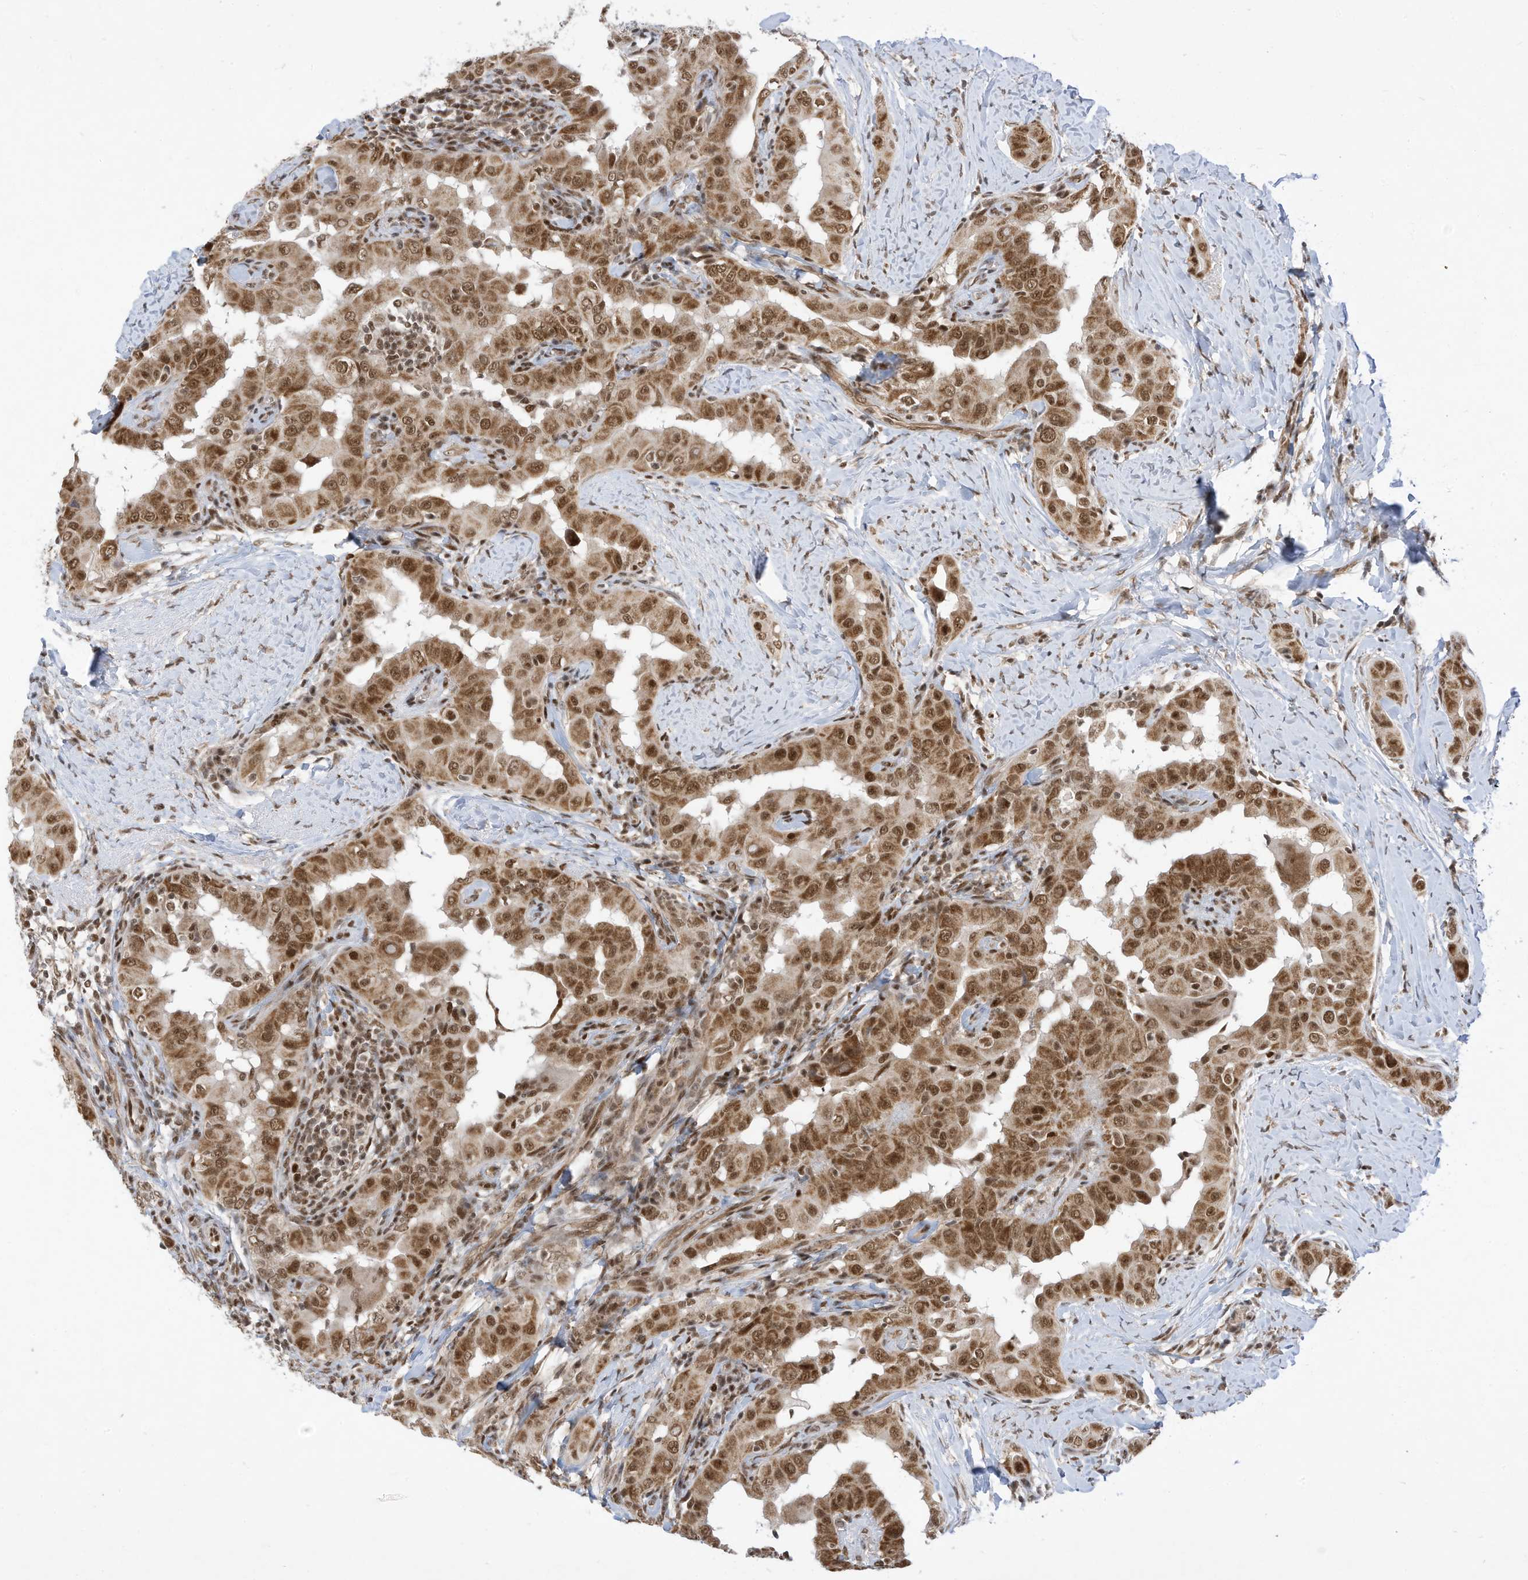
{"staining": {"intensity": "moderate", "quantity": ">75%", "location": "cytoplasmic/membranous,nuclear"}, "tissue": "thyroid cancer", "cell_type": "Tumor cells", "image_type": "cancer", "snomed": [{"axis": "morphology", "description": "Papillary adenocarcinoma, NOS"}, {"axis": "topography", "description": "Thyroid gland"}], "caption": "There is medium levels of moderate cytoplasmic/membranous and nuclear positivity in tumor cells of thyroid cancer, as demonstrated by immunohistochemical staining (brown color).", "gene": "AURKAIP1", "patient": {"sex": "male", "age": 33}}